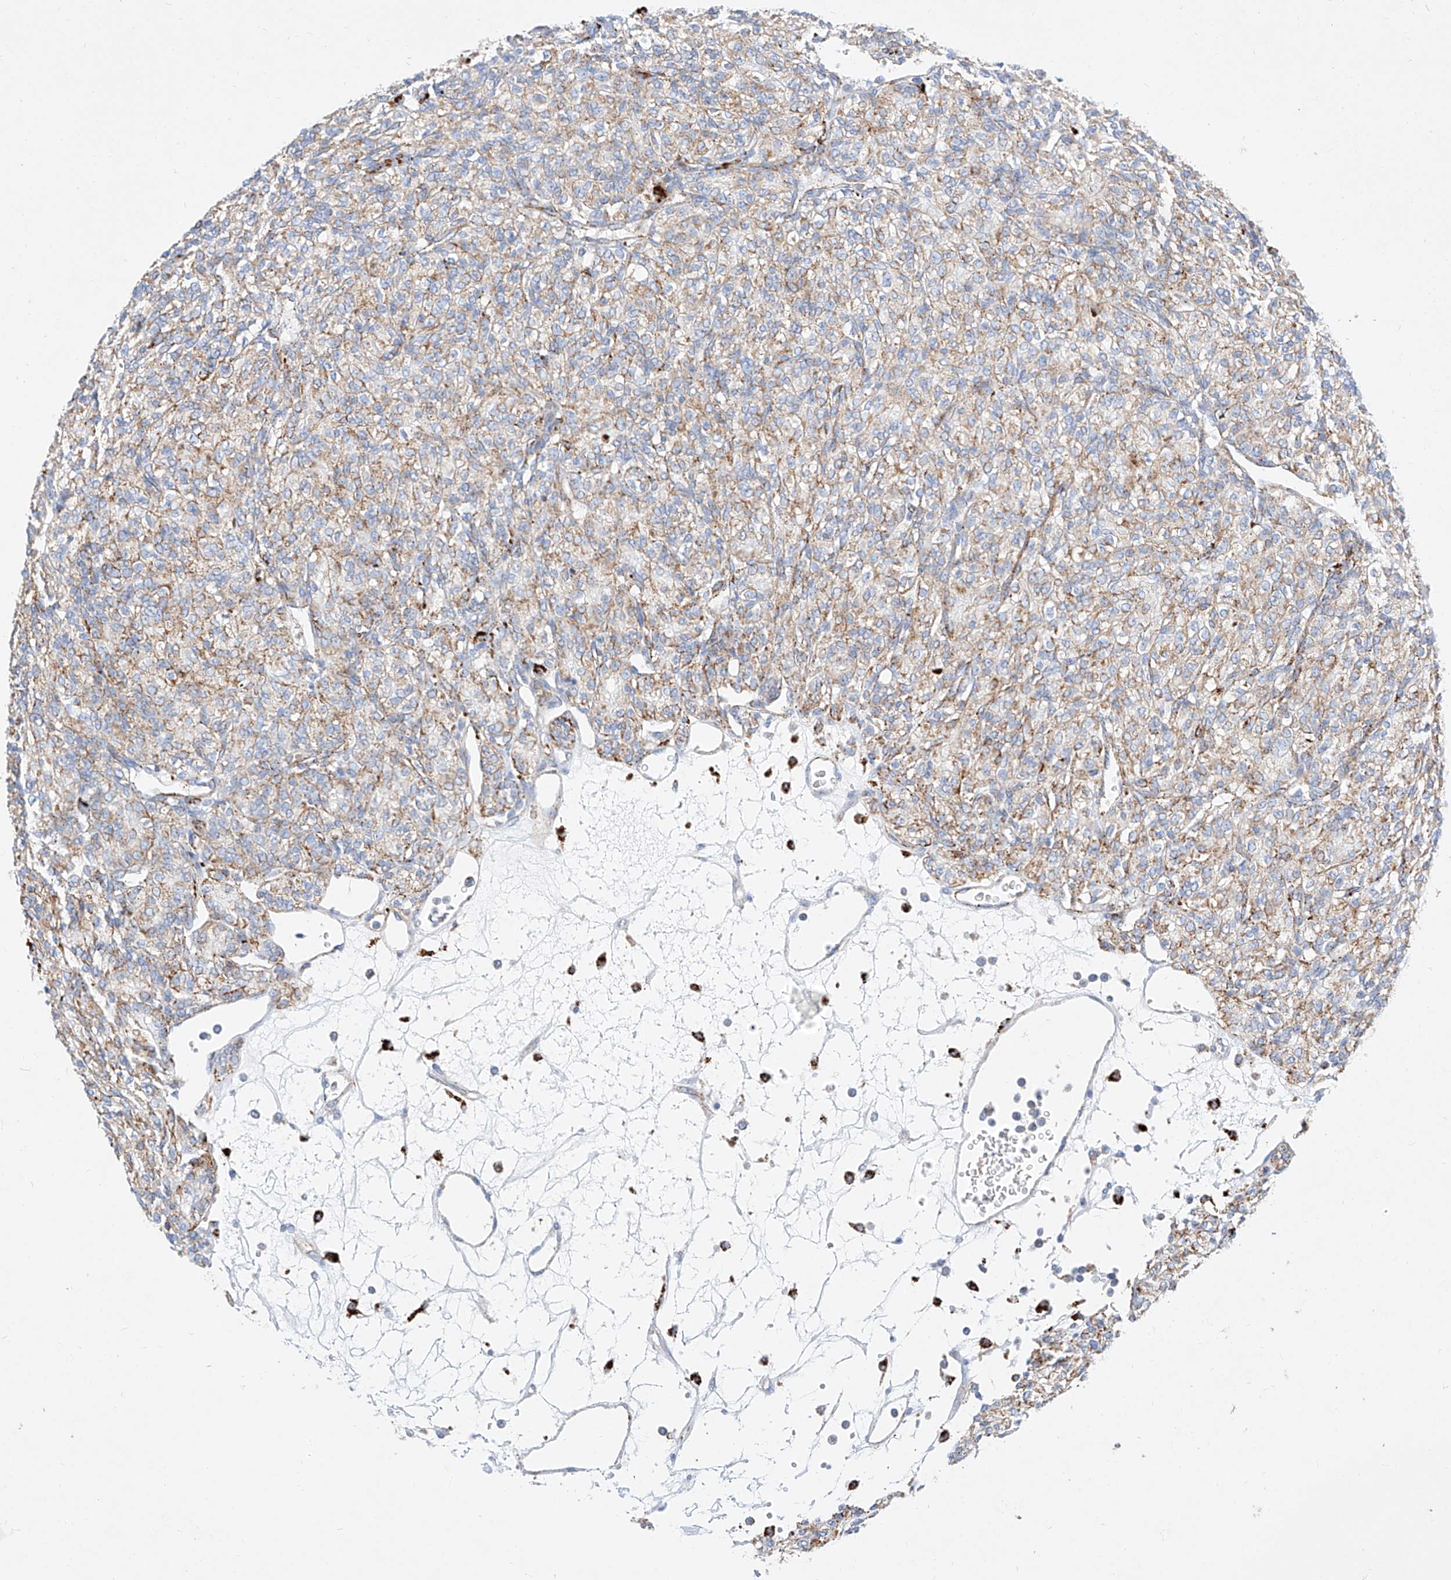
{"staining": {"intensity": "weak", "quantity": ">75%", "location": "cytoplasmic/membranous"}, "tissue": "renal cancer", "cell_type": "Tumor cells", "image_type": "cancer", "snomed": [{"axis": "morphology", "description": "Adenocarcinoma, NOS"}, {"axis": "topography", "description": "Kidney"}], "caption": "Human renal cancer (adenocarcinoma) stained for a protein (brown) demonstrates weak cytoplasmic/membranous positive positivity in about >75% of tumor cells.", "gene": "C6orf62", "patient": {"sex": "male", "age": 77}}